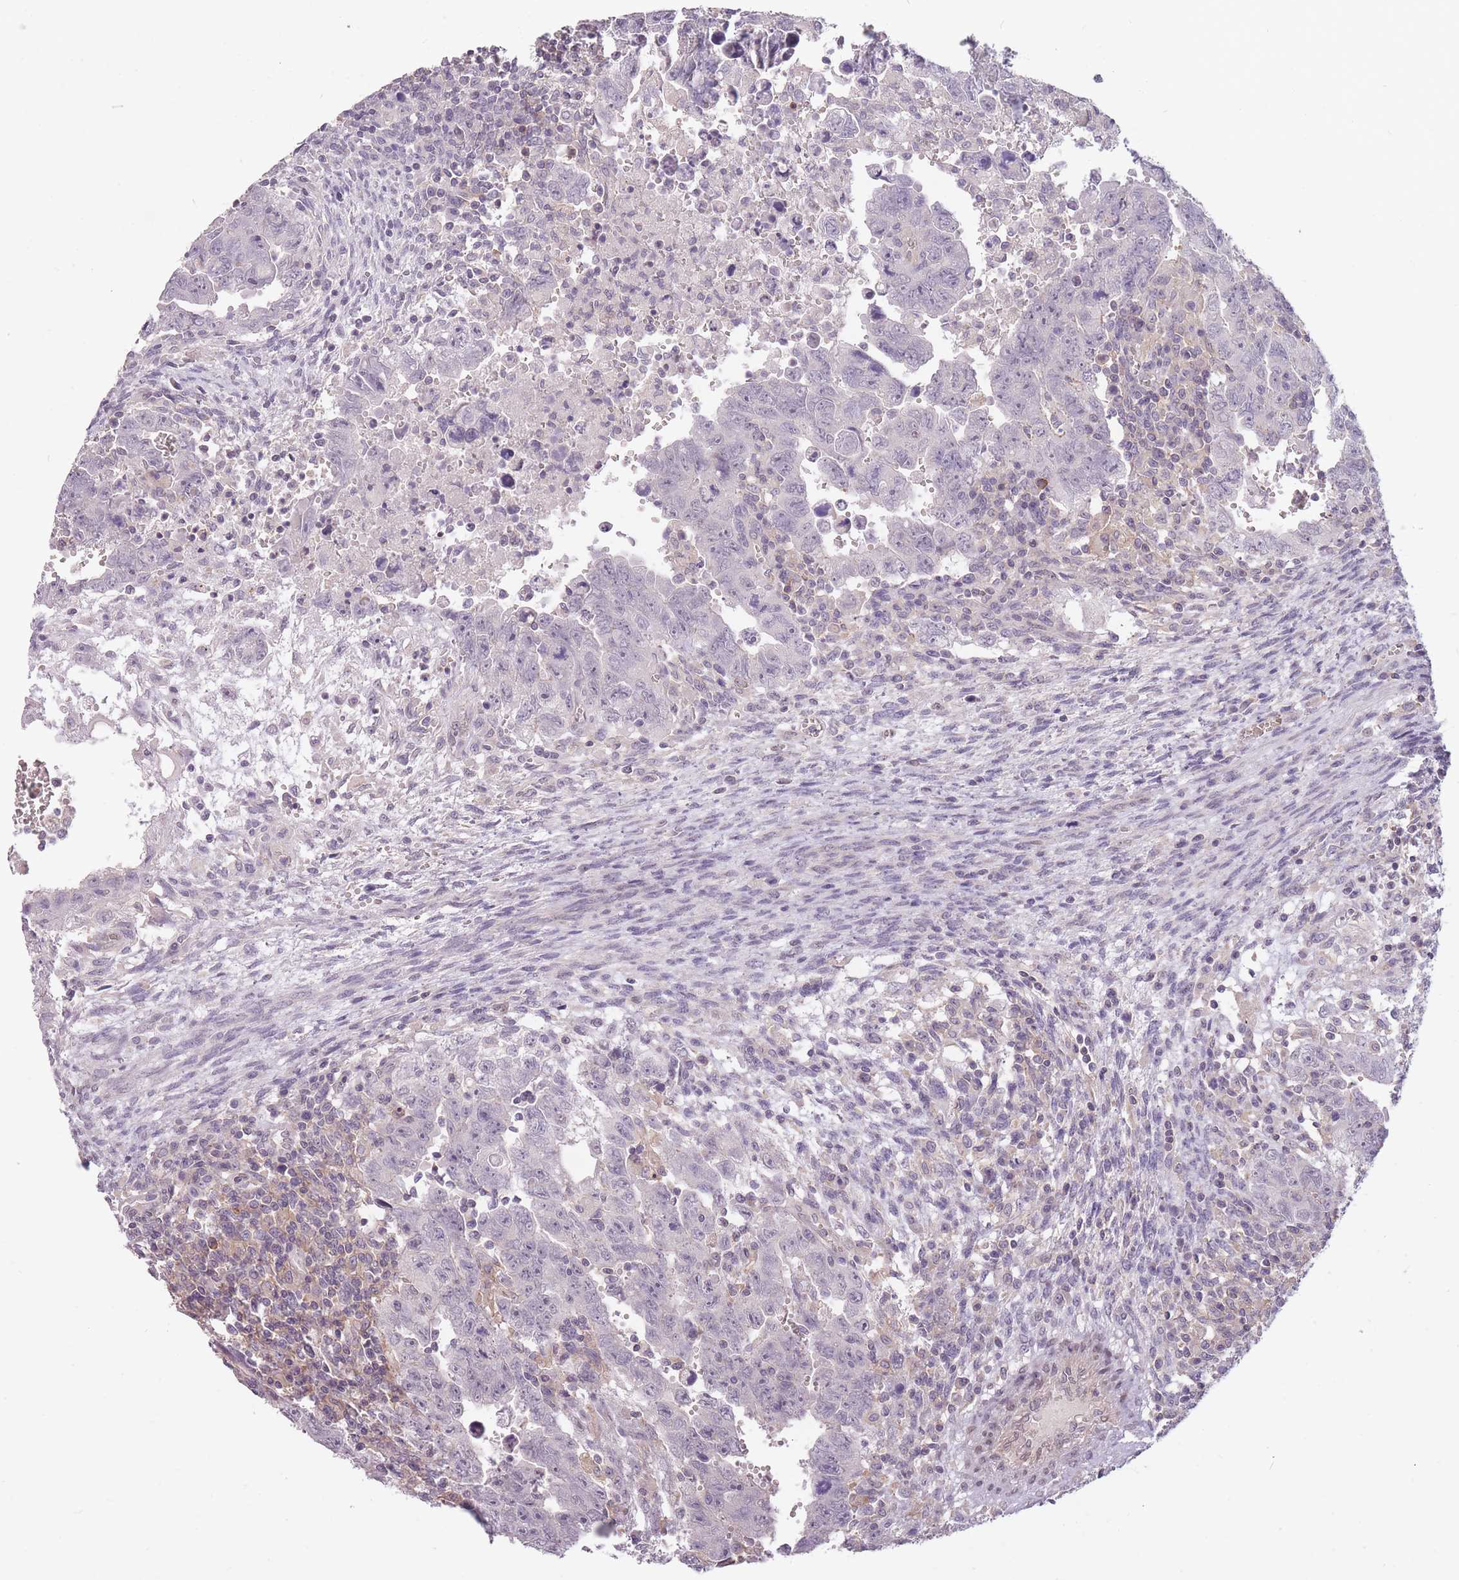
{"staining": {"intensity": "negative", "quantity": "none", "location": "none"}, "tissue": "testis cancer", "cell_type": "Tumor cells", "image_type": "cancer", "snomed": [{"axis": "morphology", "description": "Carcinoma, Embryonal, NOS"}, {"axis": "topography", "description": "Testis"}], "caption": "Immunohistochemical staining of human embryonal carcinoma (testis) exhibits no significant positivity in tumor cells.", "gene": "TET3", "patient": {"sex": "male", "age": 28}}